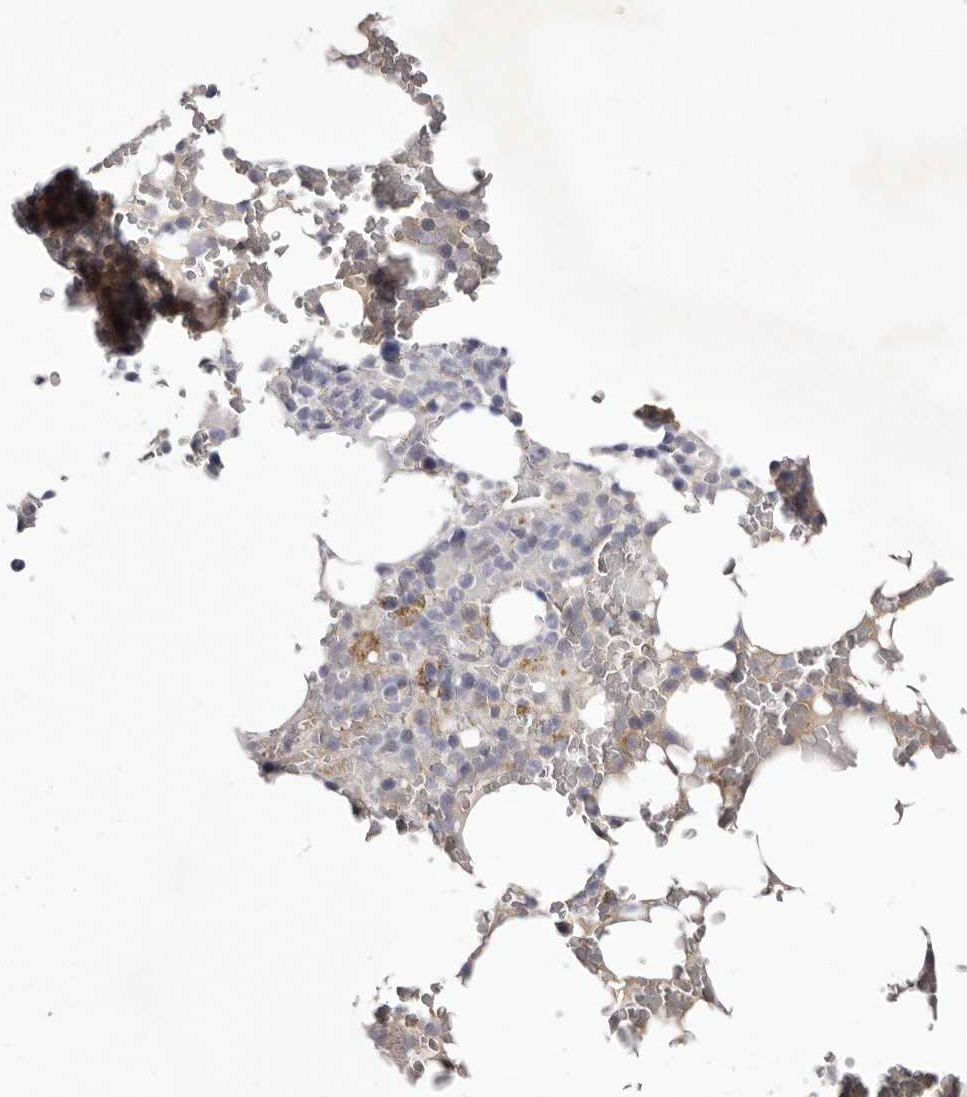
{"staining": {"intensity": "moderate", "quantity": "<25%", "location": "cytoplasmic/membranous"}, "tissue": "bone marrow", "cell_type": "Hematopoietic cells", "image_type": "normal", "snomed": [{"axis": "morphology", "description": "Normal tissue, NOS"}, {"axis": "topography", "description": "Bone marrow"}], "caption": "A high-resolution histopathology image shows IHC staining of benign bone marrow, which demonstrates moderate cytoplasmic/membranous staining in approximately <25% of hematopoietic cells.", "gene": "LMLN", "patient": {"sex": "male", "age": 58}}